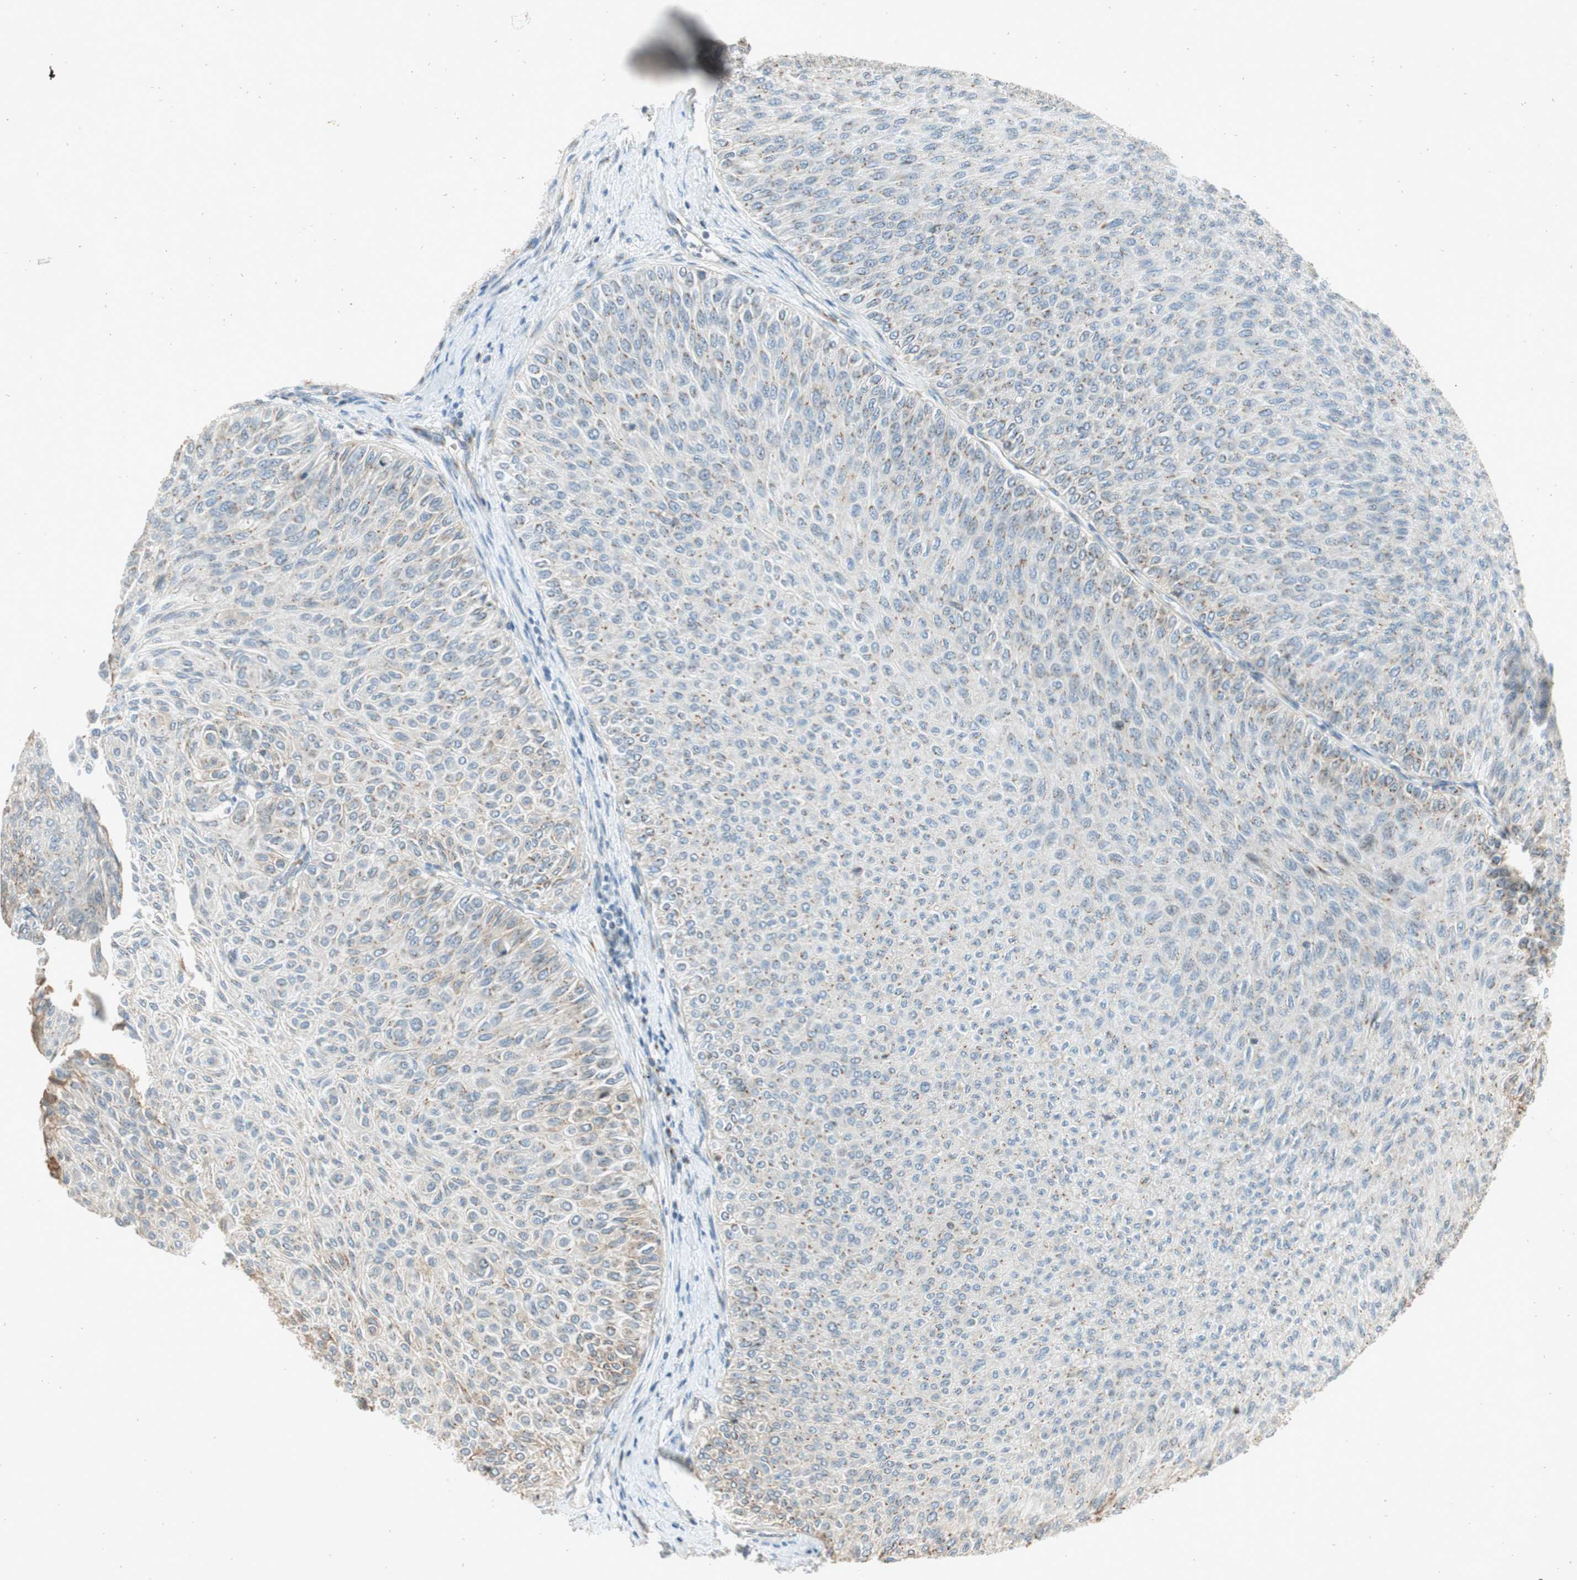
{"staining": {"intensity": "weak", "quantity": "<25%", "location": "cytoplasmic/membranous"}, "tissue": "urothelial cancer", "cell_type": "Tumor cells", "image_type": "cancer", "snomed": [{"axis": "morphology", "description": "Urothelial carcinoma, Low grade"}, {"axis": "topography", "description": "Urinary bladder"}], "caption": "Protein analysis of urothelial cancer displays no significant staining in tumor cells. (DAB IHC with hematoxylin counter stain).", "gene": "NEO1", "patient": {"sex": "male", "age": 78}}